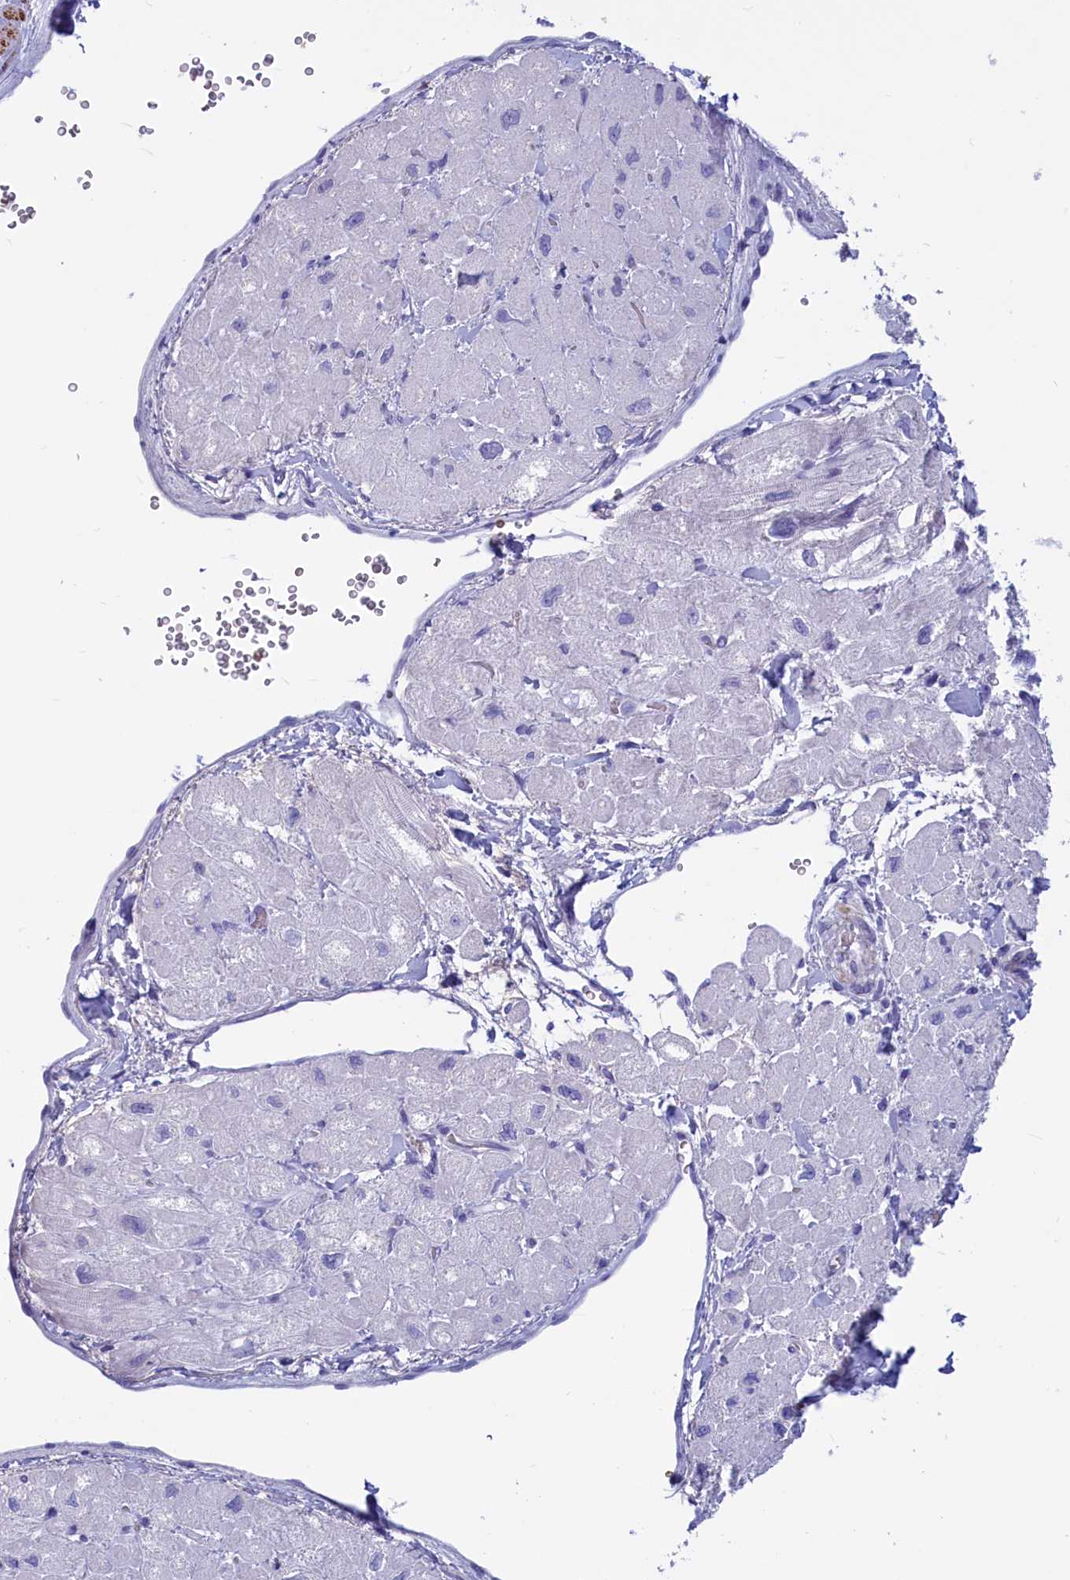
{"staining": {"intensity": "negative", "quantity": "none", "location": "none"}, "tissue": "heart muscle", "cell_type": "Cardiomyocytes", "image_type": "normal", "snomed": [{"axis": "morphology", "description": "Normal tissue, NOS"}, {"axis": "topography", "description": "Heart"}], "caption": "An immunohistochemistry micrograph of normal heart muscle is shown. There is no staining in cardiomyocytes of heart muscle.", "gene": "GAPDHS", "patient": {"sex": "male", "age": 65}}